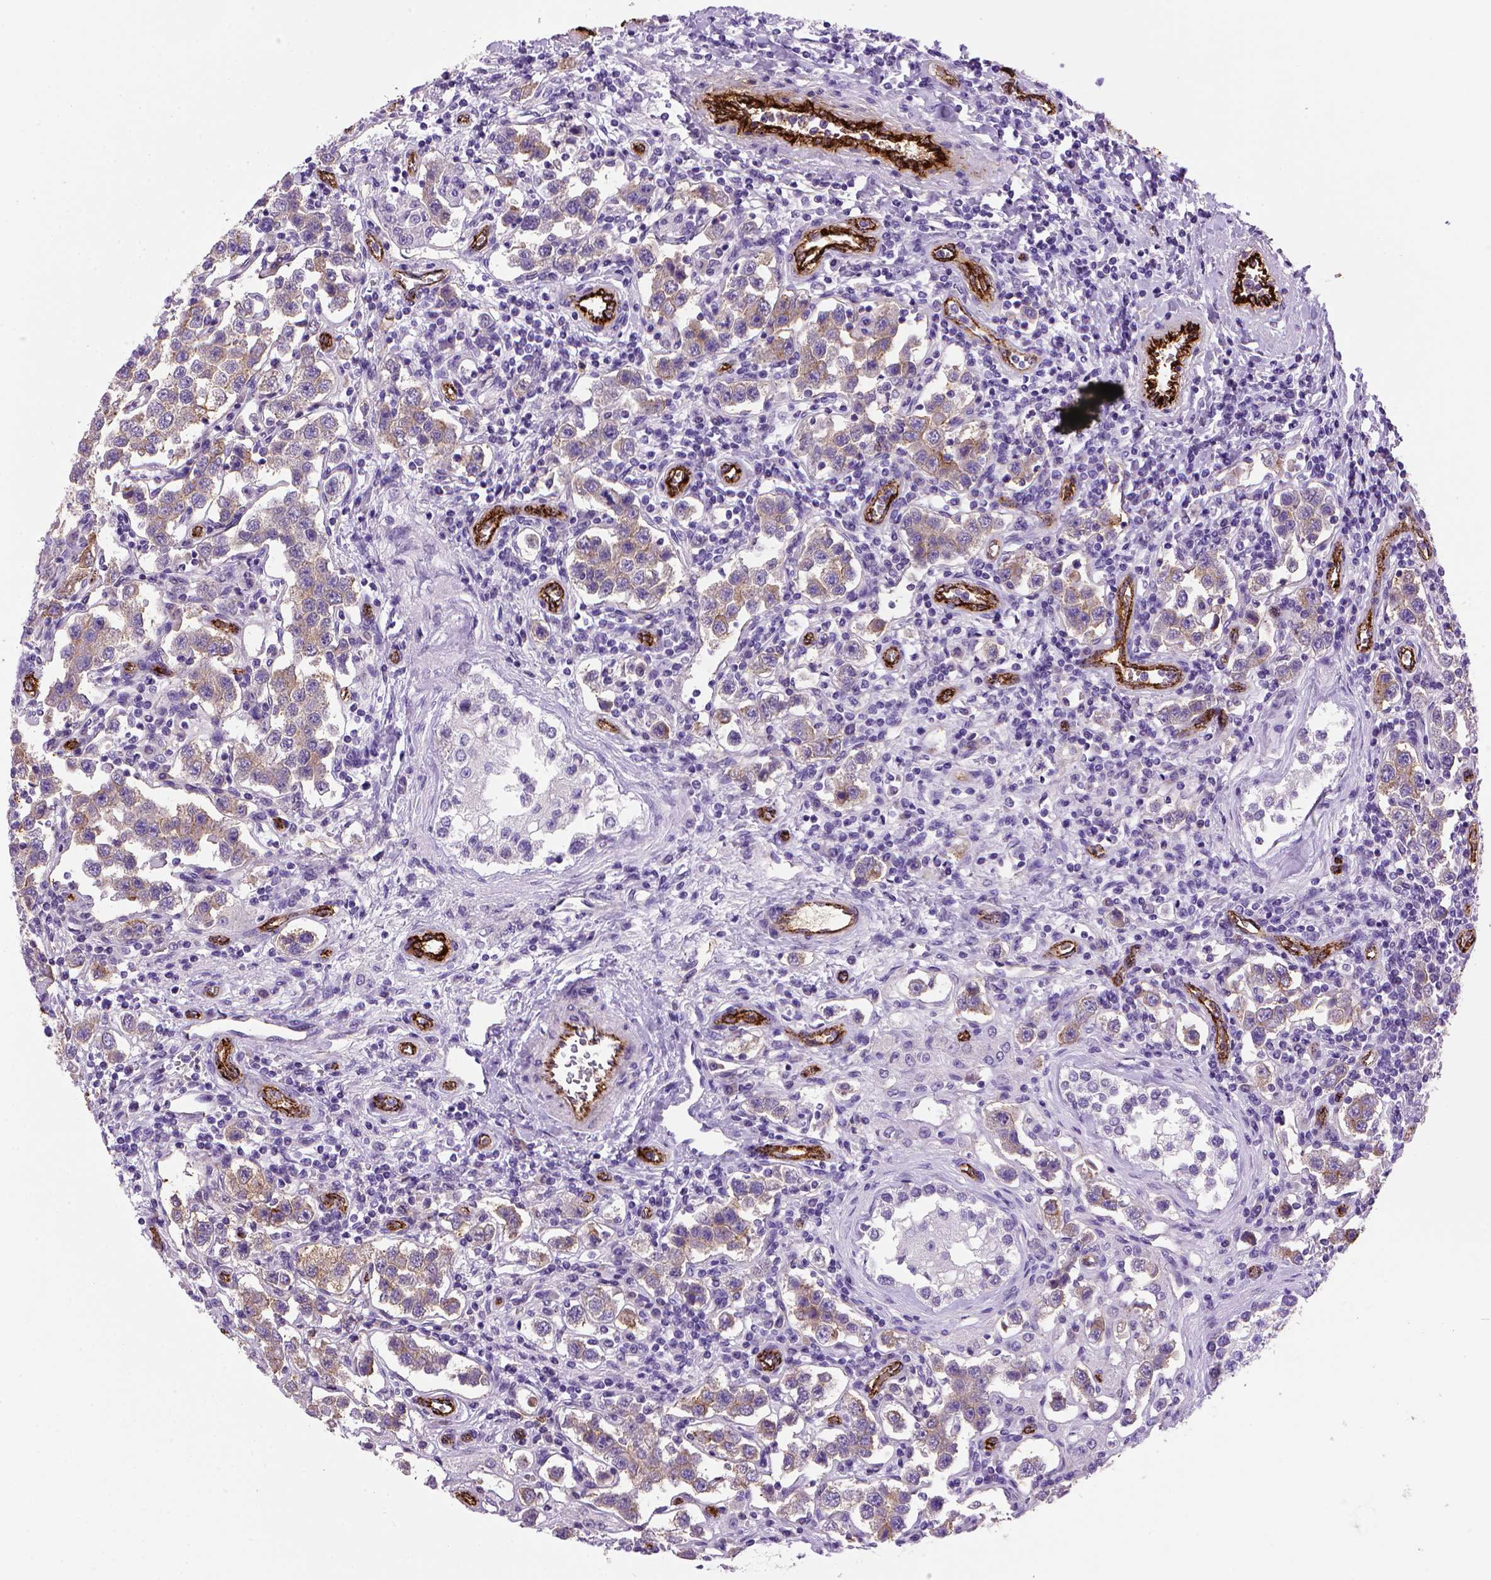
{"staining": {"intensity": "weak", "quantity": "25%-75%", "location": "cytoplasmic/membranous"}, "tissue": "testis cancer", "cell_type": "Tumor cells", "image_type": "cancer", "snomed": [{"axis": "morphology", "description": "Seminoma, NOS"}, {"axis": "topography", "description": "Testis"}], "caption": "A histopathology image showing weak cytoplasmic/membranous staining in about 25%-75% of tumor cells in testis cancer, as visualized by brown immunohistochemical staining.", "gene": "VWF", "patient": {"sex": "male", "age": 37}}